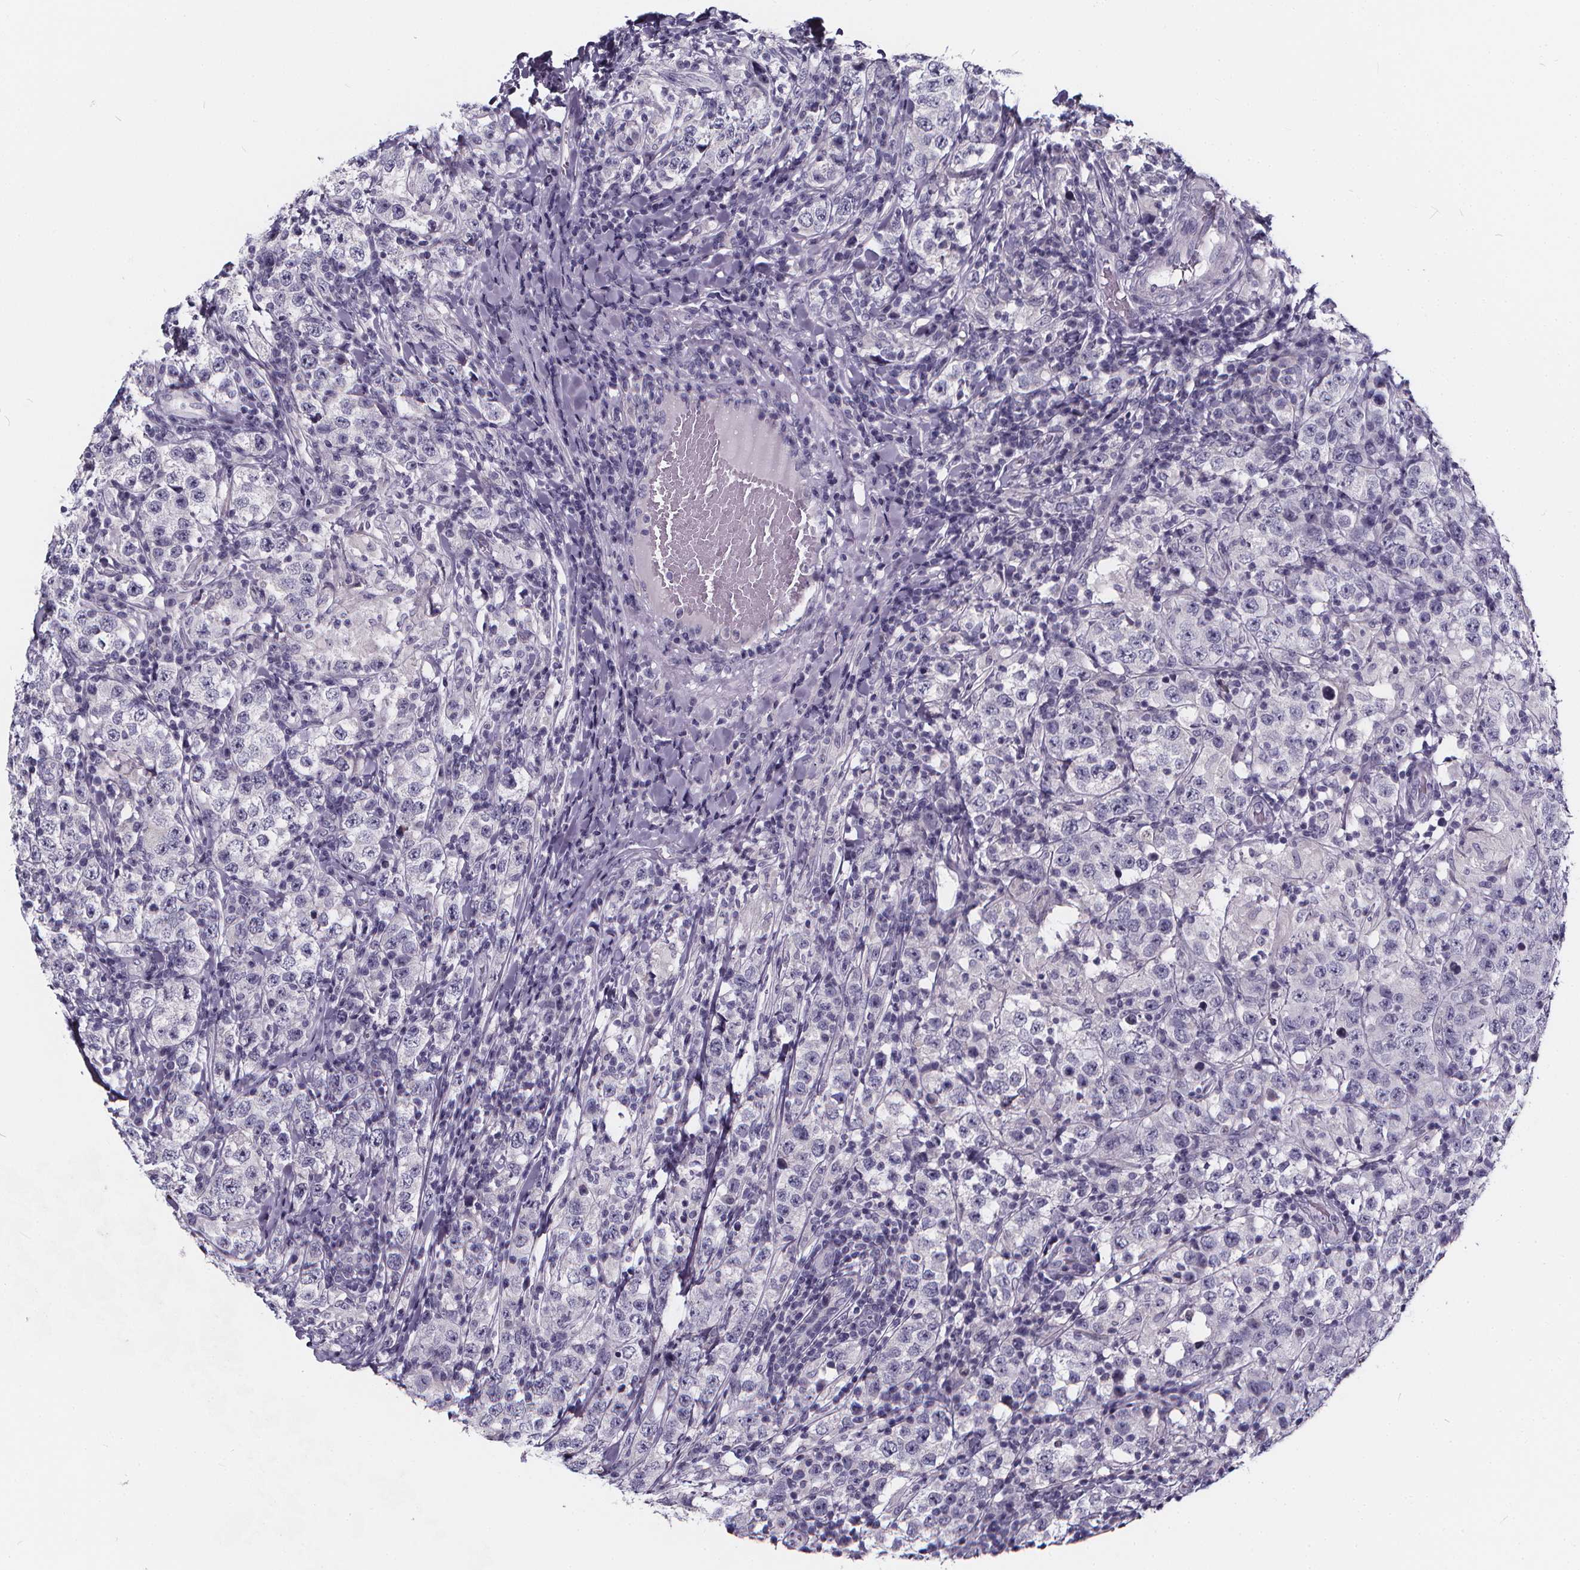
{"staining": {"intensity": "negative", "quantity": "none", "location": "none"}, "tissue": "testis cancer", "cell_type": "Tumor cells", "image_type": "cancer", "snomed": [{"axis": "morphology", "description": "Seminoma, NOS"}, {"axis": "morphology", "description": "Carcinoma, Embryonal, NOS"}, {"axis": "topography", "description": "Testis"}], "caption": "This is an immunohistochemistry (IHC) micrograph of testis embryonal carcinoma. There is no staining in tumor cells.", "gene": "SPEF2", "patient": {"sex": "male", "age": 41}}